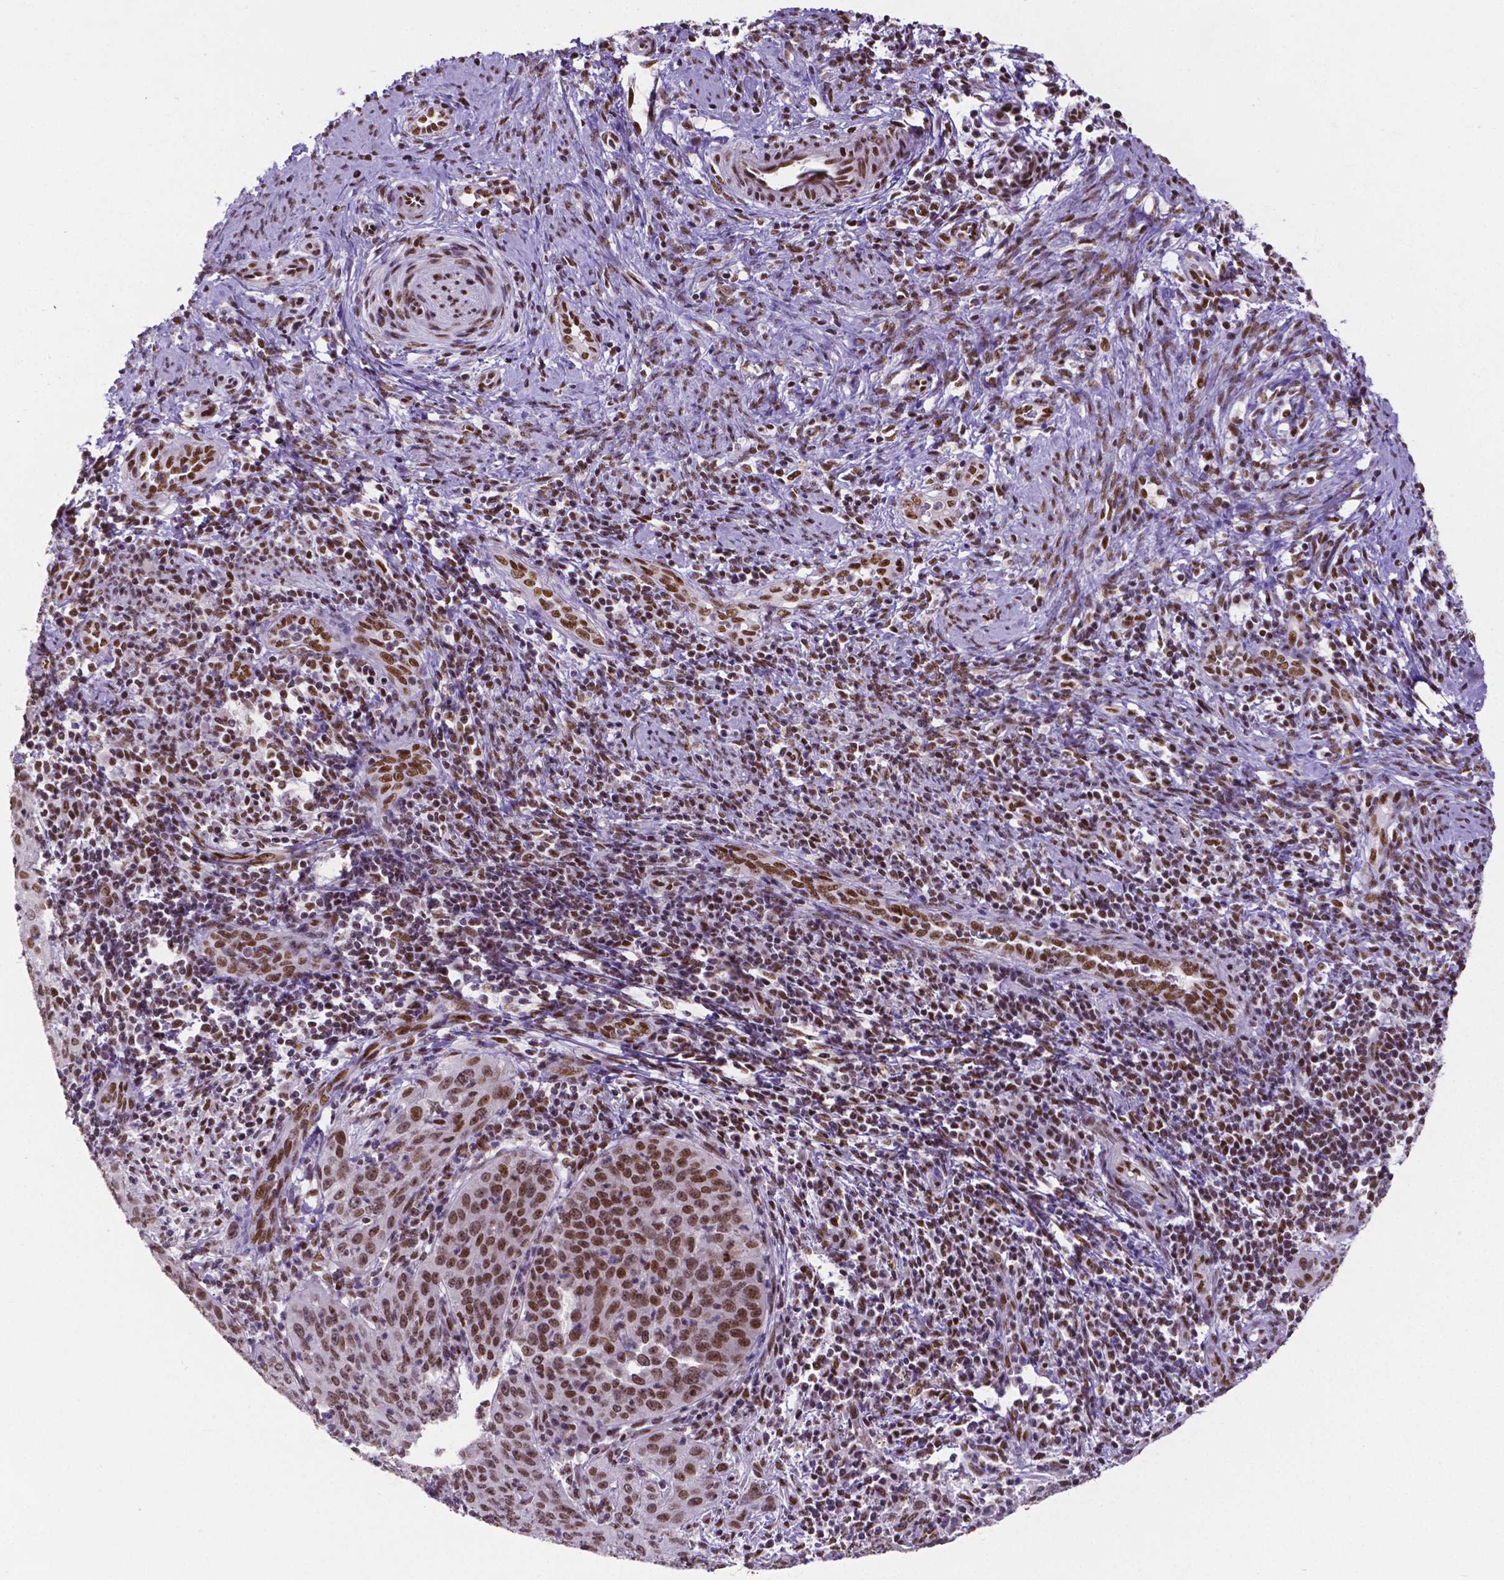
{"staining": {"intensity": "moderate", "quantity": ">75%", "location": "nuclear"}, "tissue": "cervical cancer", "cell_type": "Tumor cells", "image_type": "cancer", "snomed": [{"axis": "morphology", "description": "Squamous cell carcinoma, NOS"}, {"axis": "topography", "description": "Cervix"}], "caption": "Immunohistochemical staining of human squamous cell carcinoma (cervical) exhibits moderate nuclear protein expression in approximately >75% of tumor cells.", "gene": "ATRX", "patient": {"sex": "female", "age": 30}}